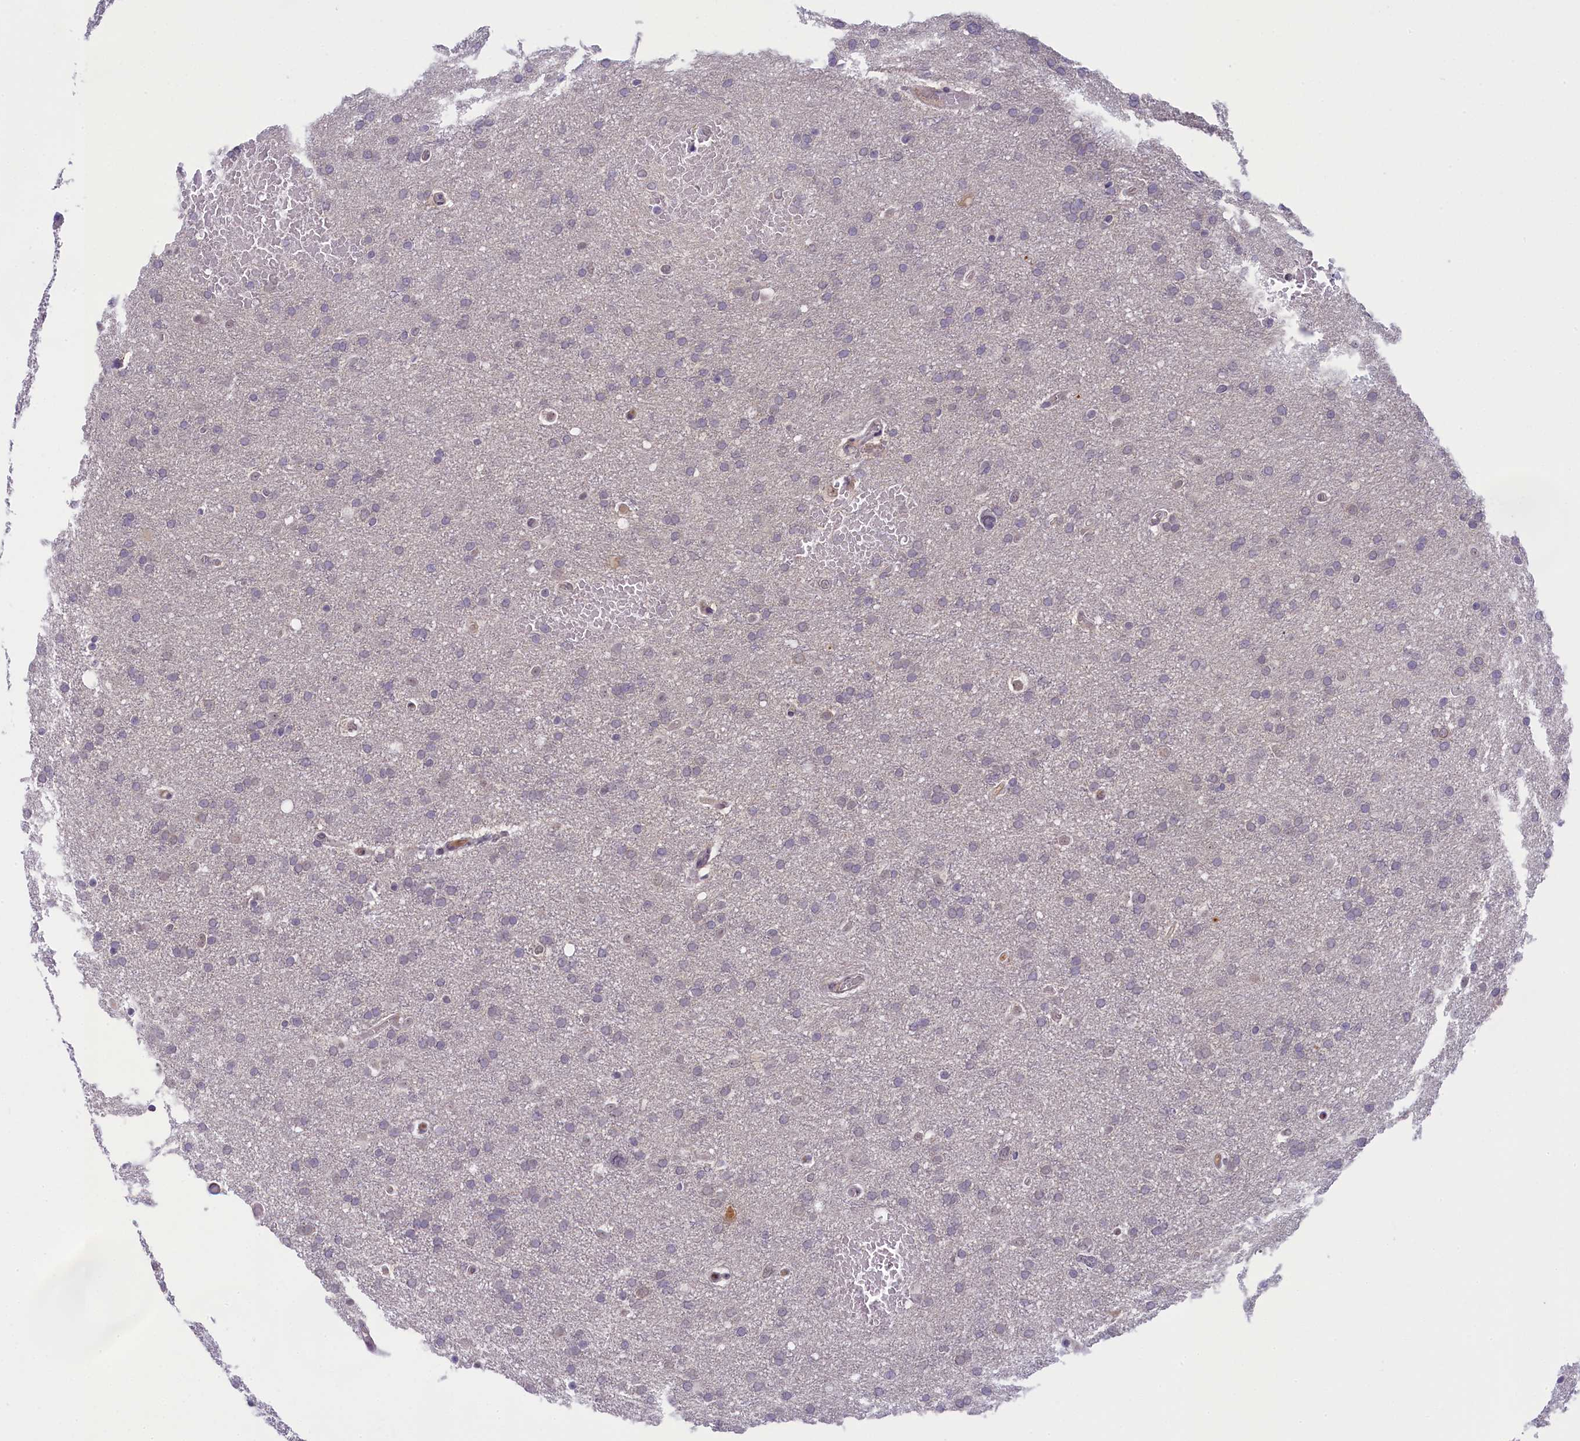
{"staining": {"intensity": "negative", "quantity": "none", "location": "none"}, "tissue": "glioma", "cell_type": "Tumor cells", "image_type": "cancer", "snomed": [{"axis": "morphology", "description": "Glioma, malignant, High grade"}, {"axis": "topography", "description": "Cerebral cortex"}], "caption": "Human glioma stained for a protein using immunohistochemistry (IHC) demonstrates no positivity in tumor cells.", "gene": "CRAMP1", "patient": {"sex": "female", "age": 36}}